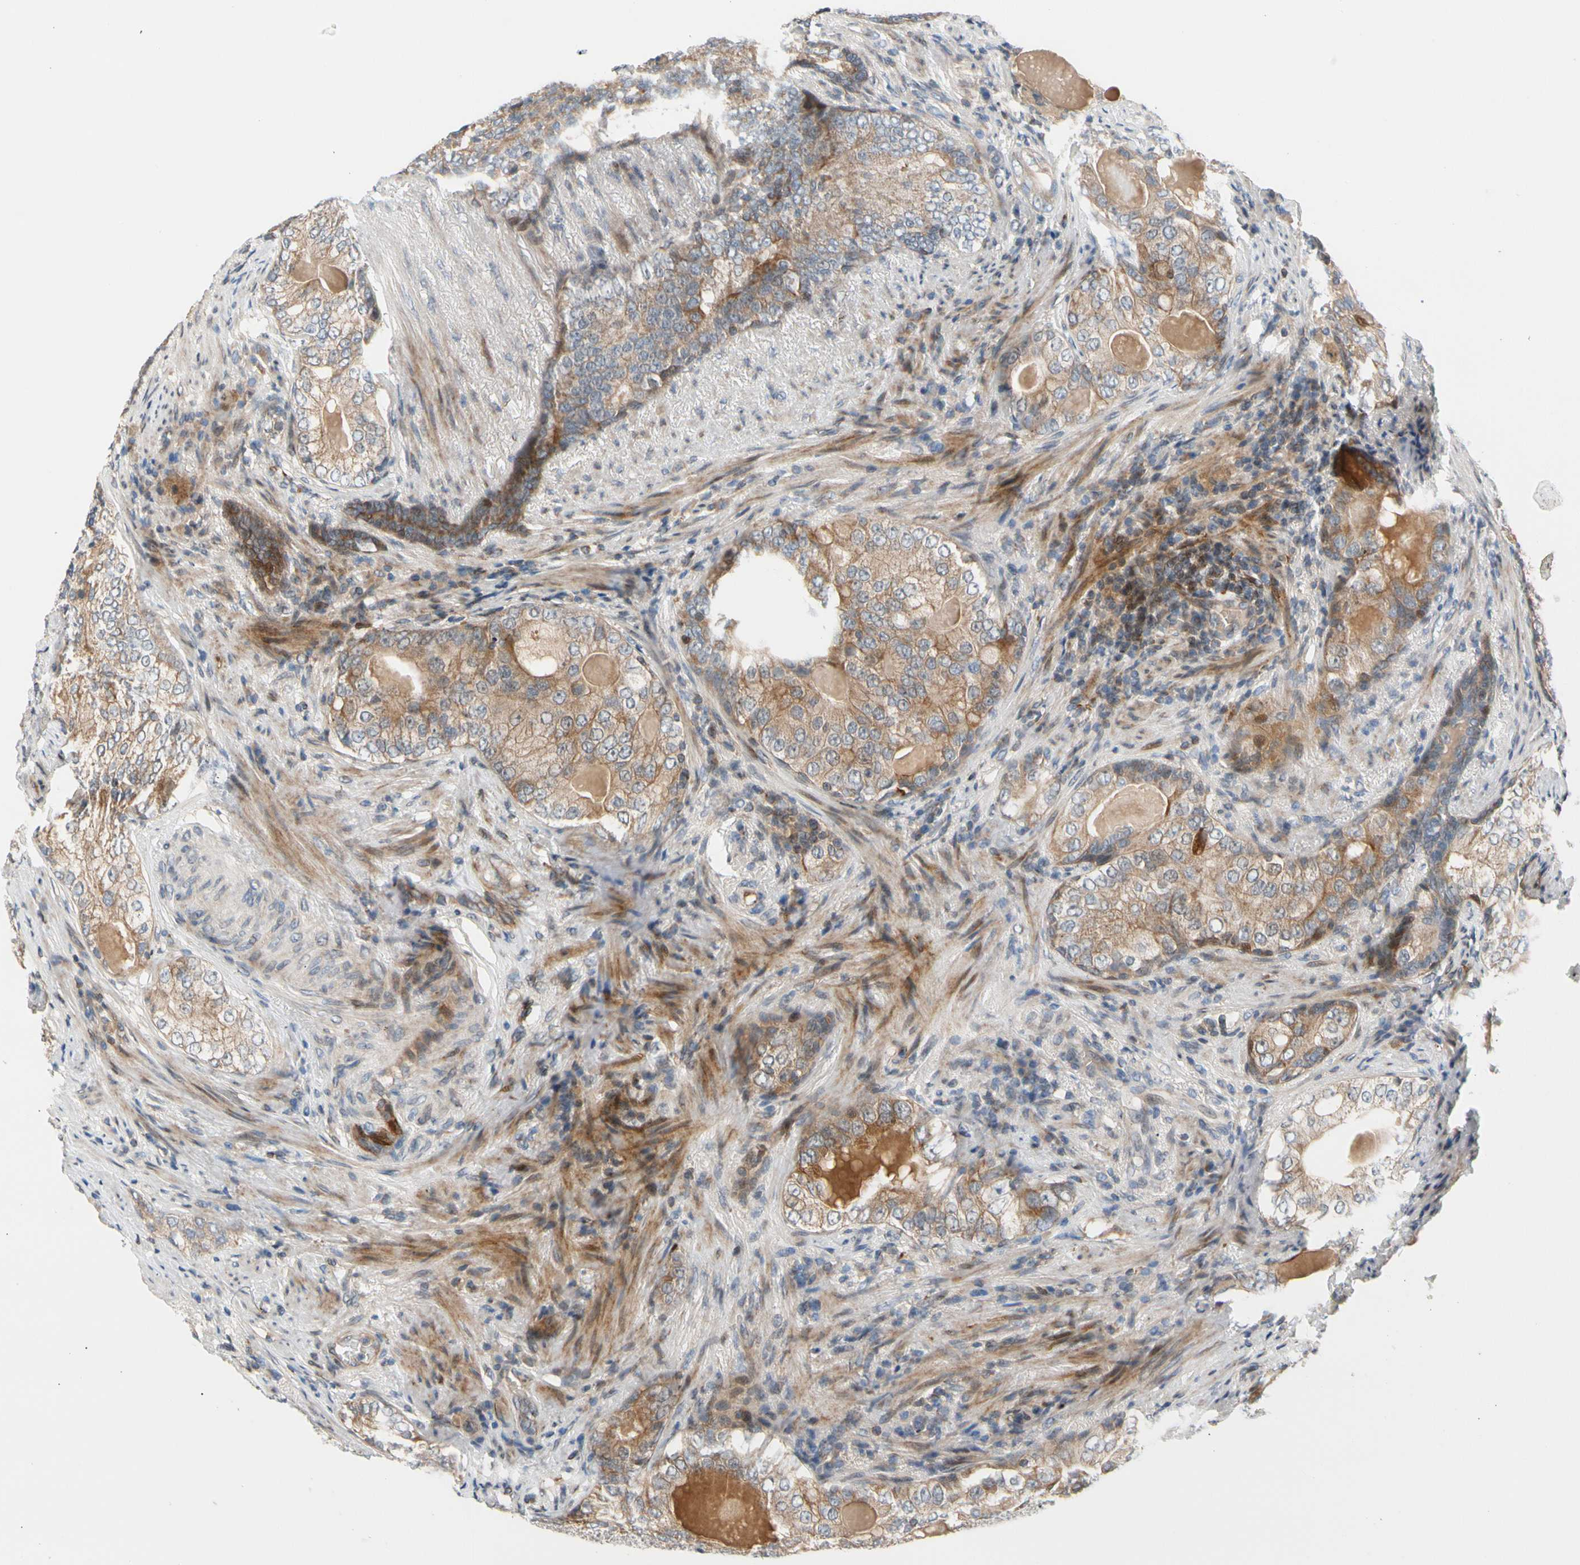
{"staining": {"intensity": "weak", "quantity": ">75%", "location": "cytoplasmic/membranous"}, "tissue": "prostate cancer", "cell_type": "Tumor cells", "image_type": "cancer", "snomed": [{"axis": "morphology", "description": "Adenocarcinoma, High grade"}, {"axis": "topography", "description": "Prostate"}], "caption": "Tumor cells show low levels of weak cytoplasmic/membranous positivity in about >75% of cells in prostate cancer.", "gene": "MAP3K3", "patient": {"sex": "male", "age": 66}}